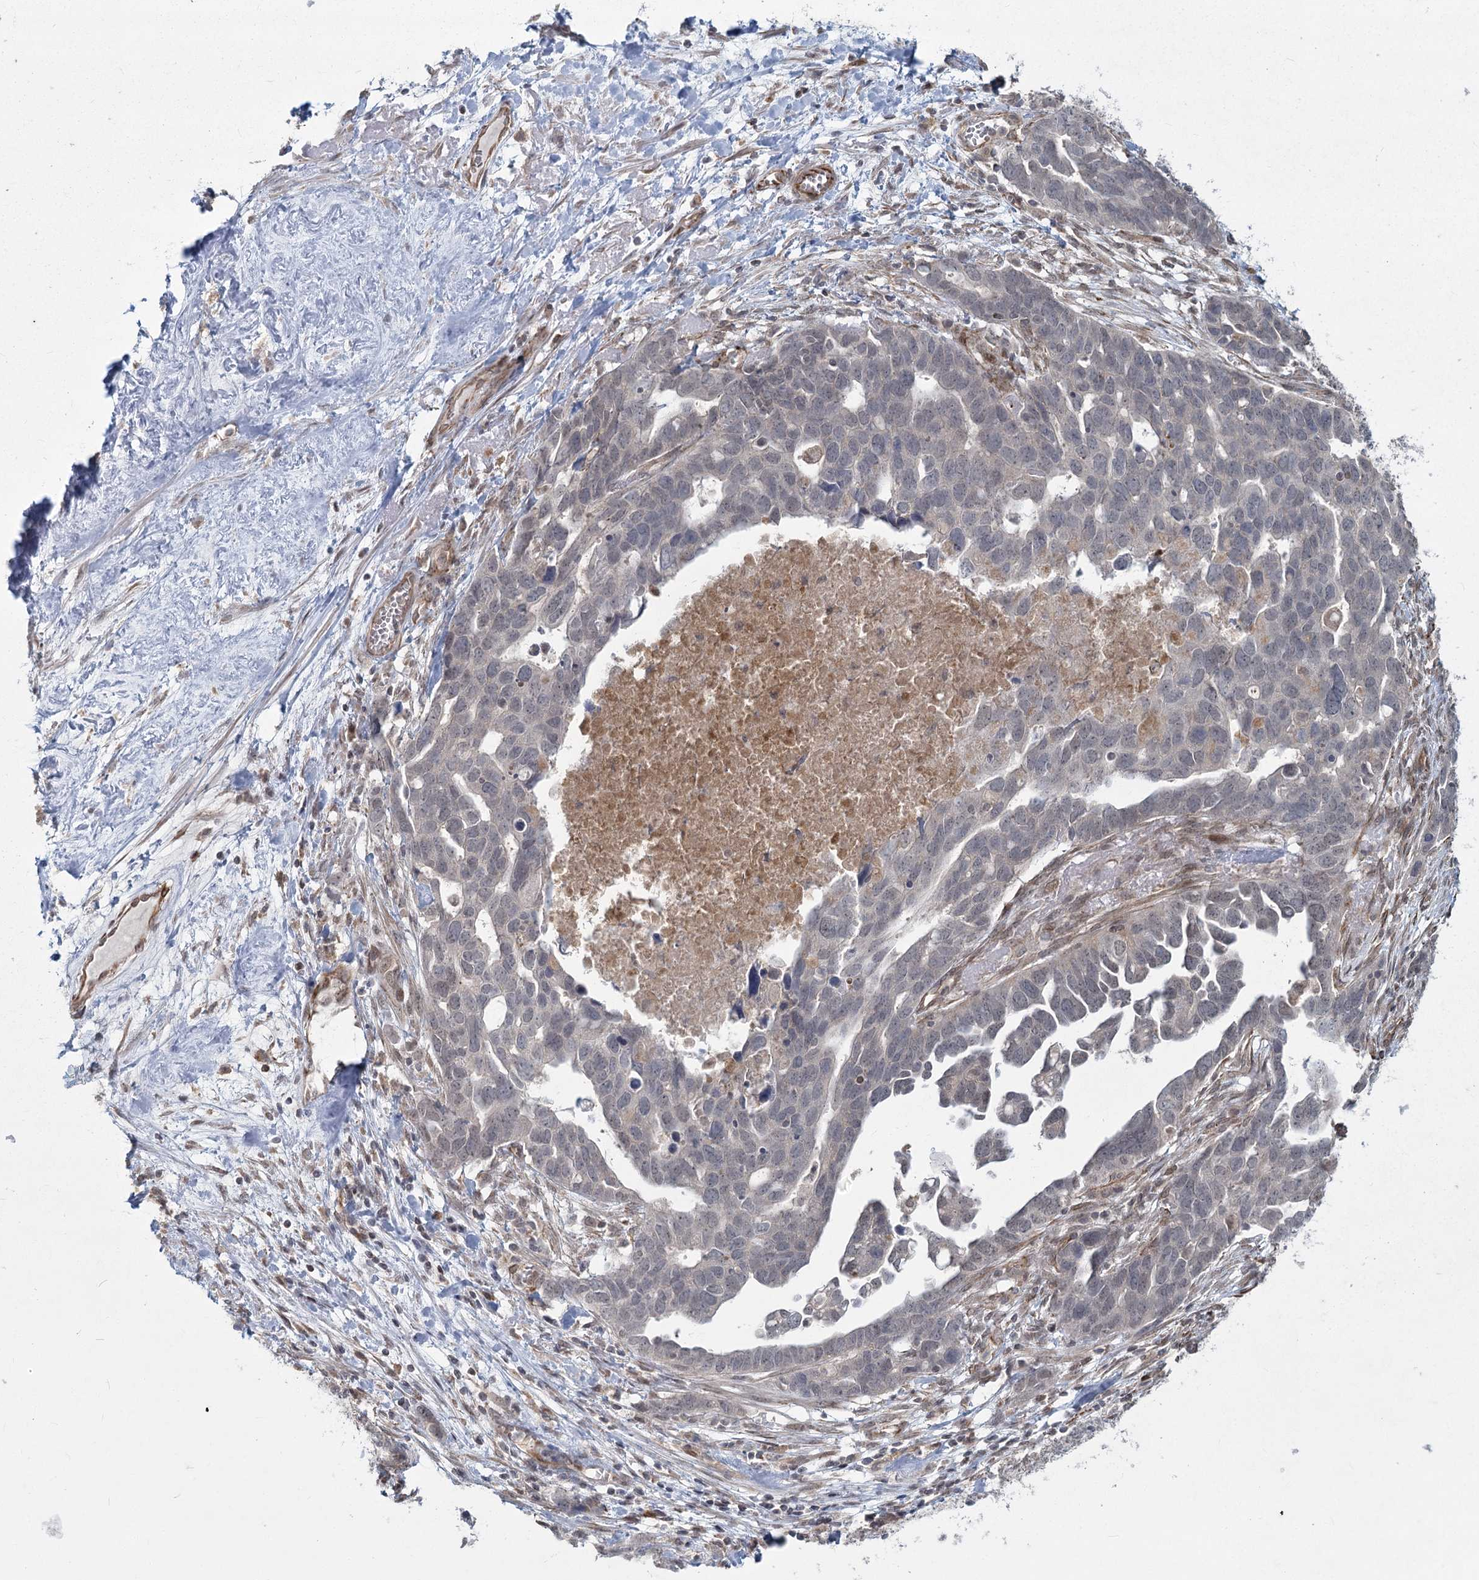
{"staining": {"intensity": "negative", "quantity": "none", "location": "none"}, "tissue": "ovarian cancer", "cell_type": "Tumor cells", "image_type": "cancer", "snomed": [{"axis": "morphology", "description": "Cystadenocarcinoma, serous, NOS"}, {"axis": "topography", "description": "Ovary"}], "caption": "A histopathology image of human ovarian cancer (serous cystadenocarcinoma) is negative for staining in tumor cells.", "gene": "AP2M1", "patient": {"sex": "female", "age": 54}}